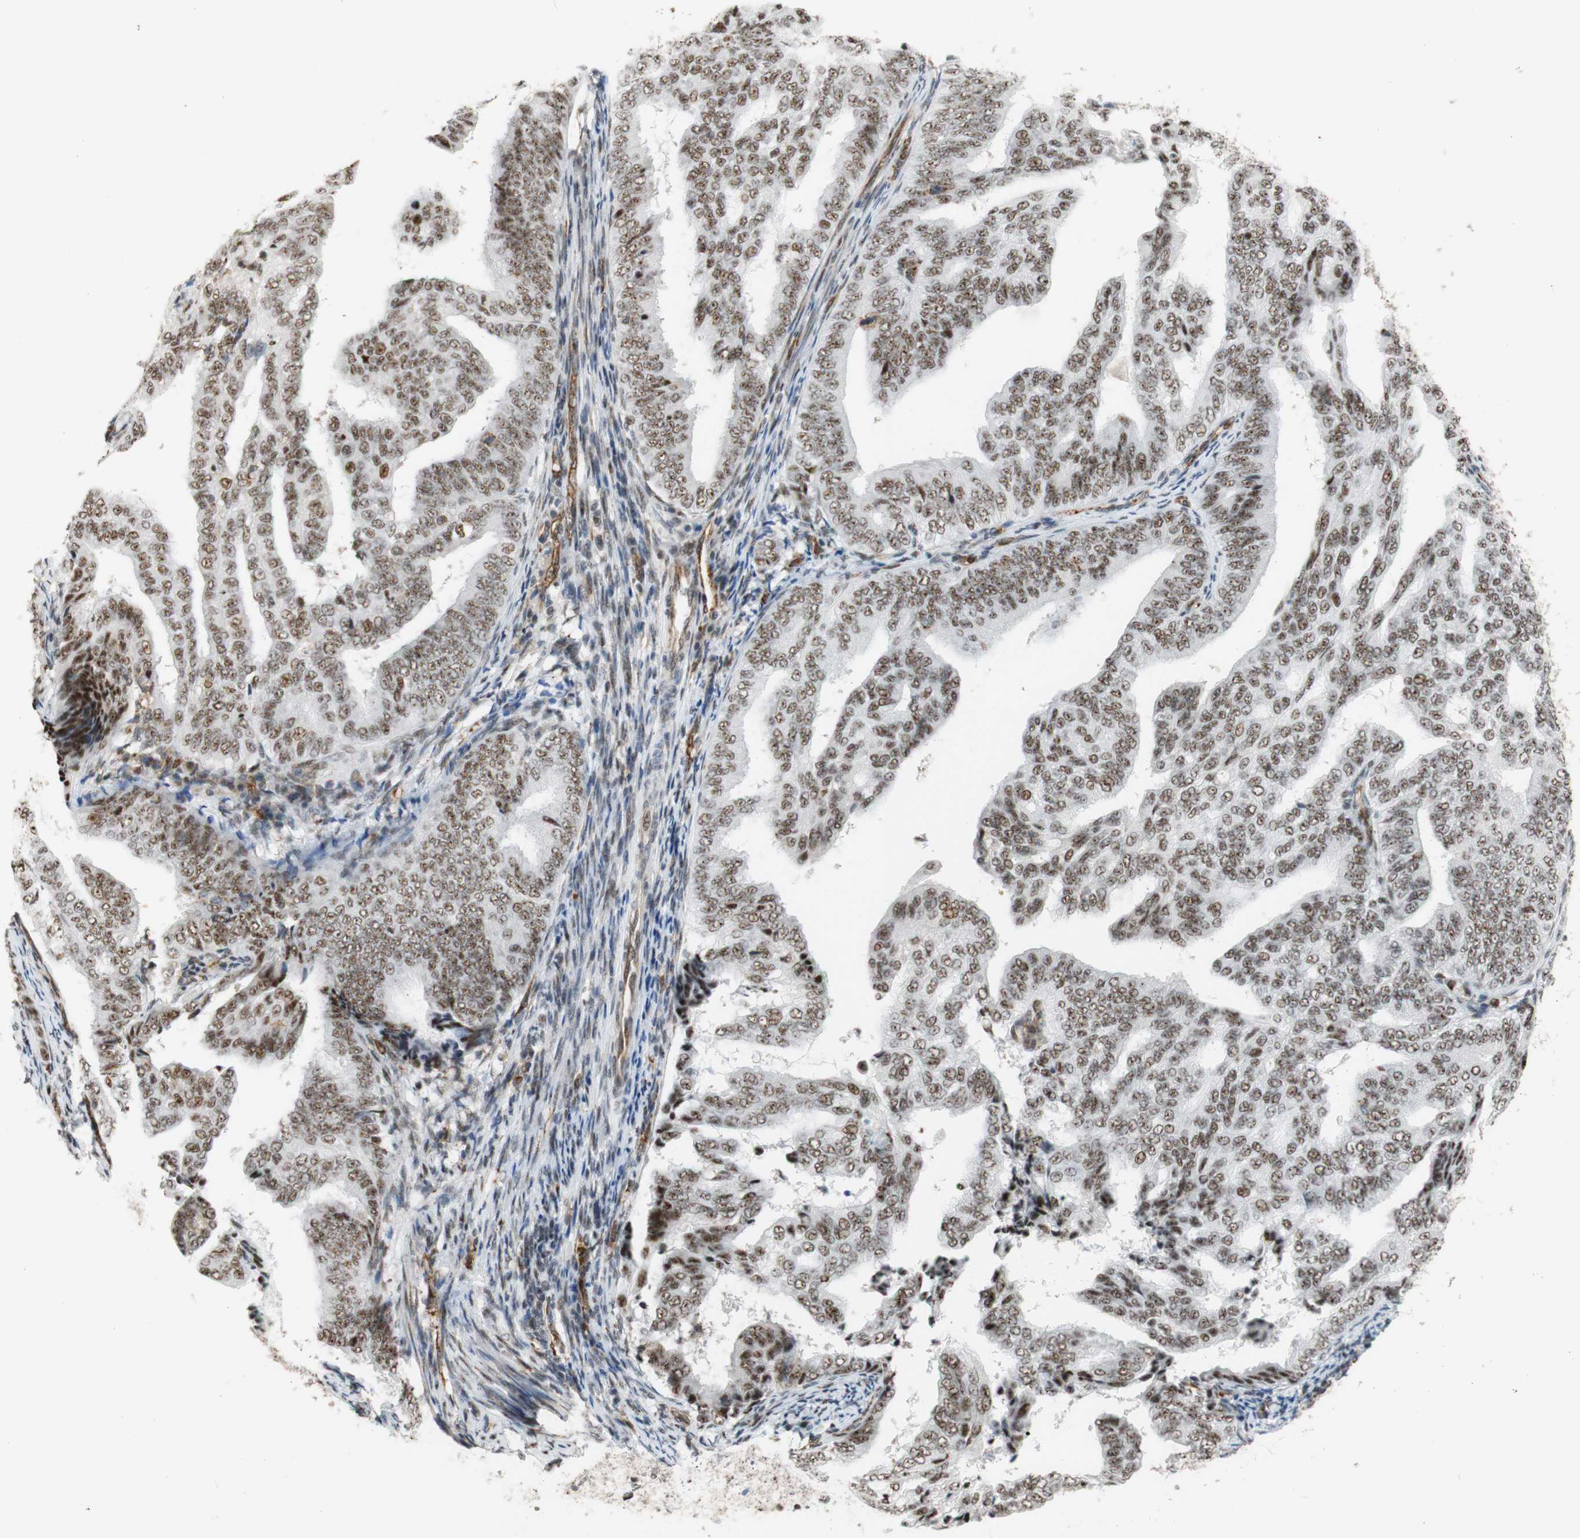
{"staining": {"intensity": "moderate", "quantity": ">75%", "location": "nuclear"}, "tissue": "endometrial cancer", "cell_type": "Tumor cells", "image_type": "cancer", "snomed": [{"axis": "morphology", "description": "Adenocarcinoma, NOS"}, {"axis": "topography", "description": "Endometrium"}], "caption": "Immunohistochemistry (IHC) histopathology image of human endometrial cancer (adenocarcinoma) stained for a protein (brown), which reveals medium levels of moderate nuclear positivity in approximately >75% of tumor cells.", "gene": "SAP18", "patient": {"sex": "female", "age": 58}}